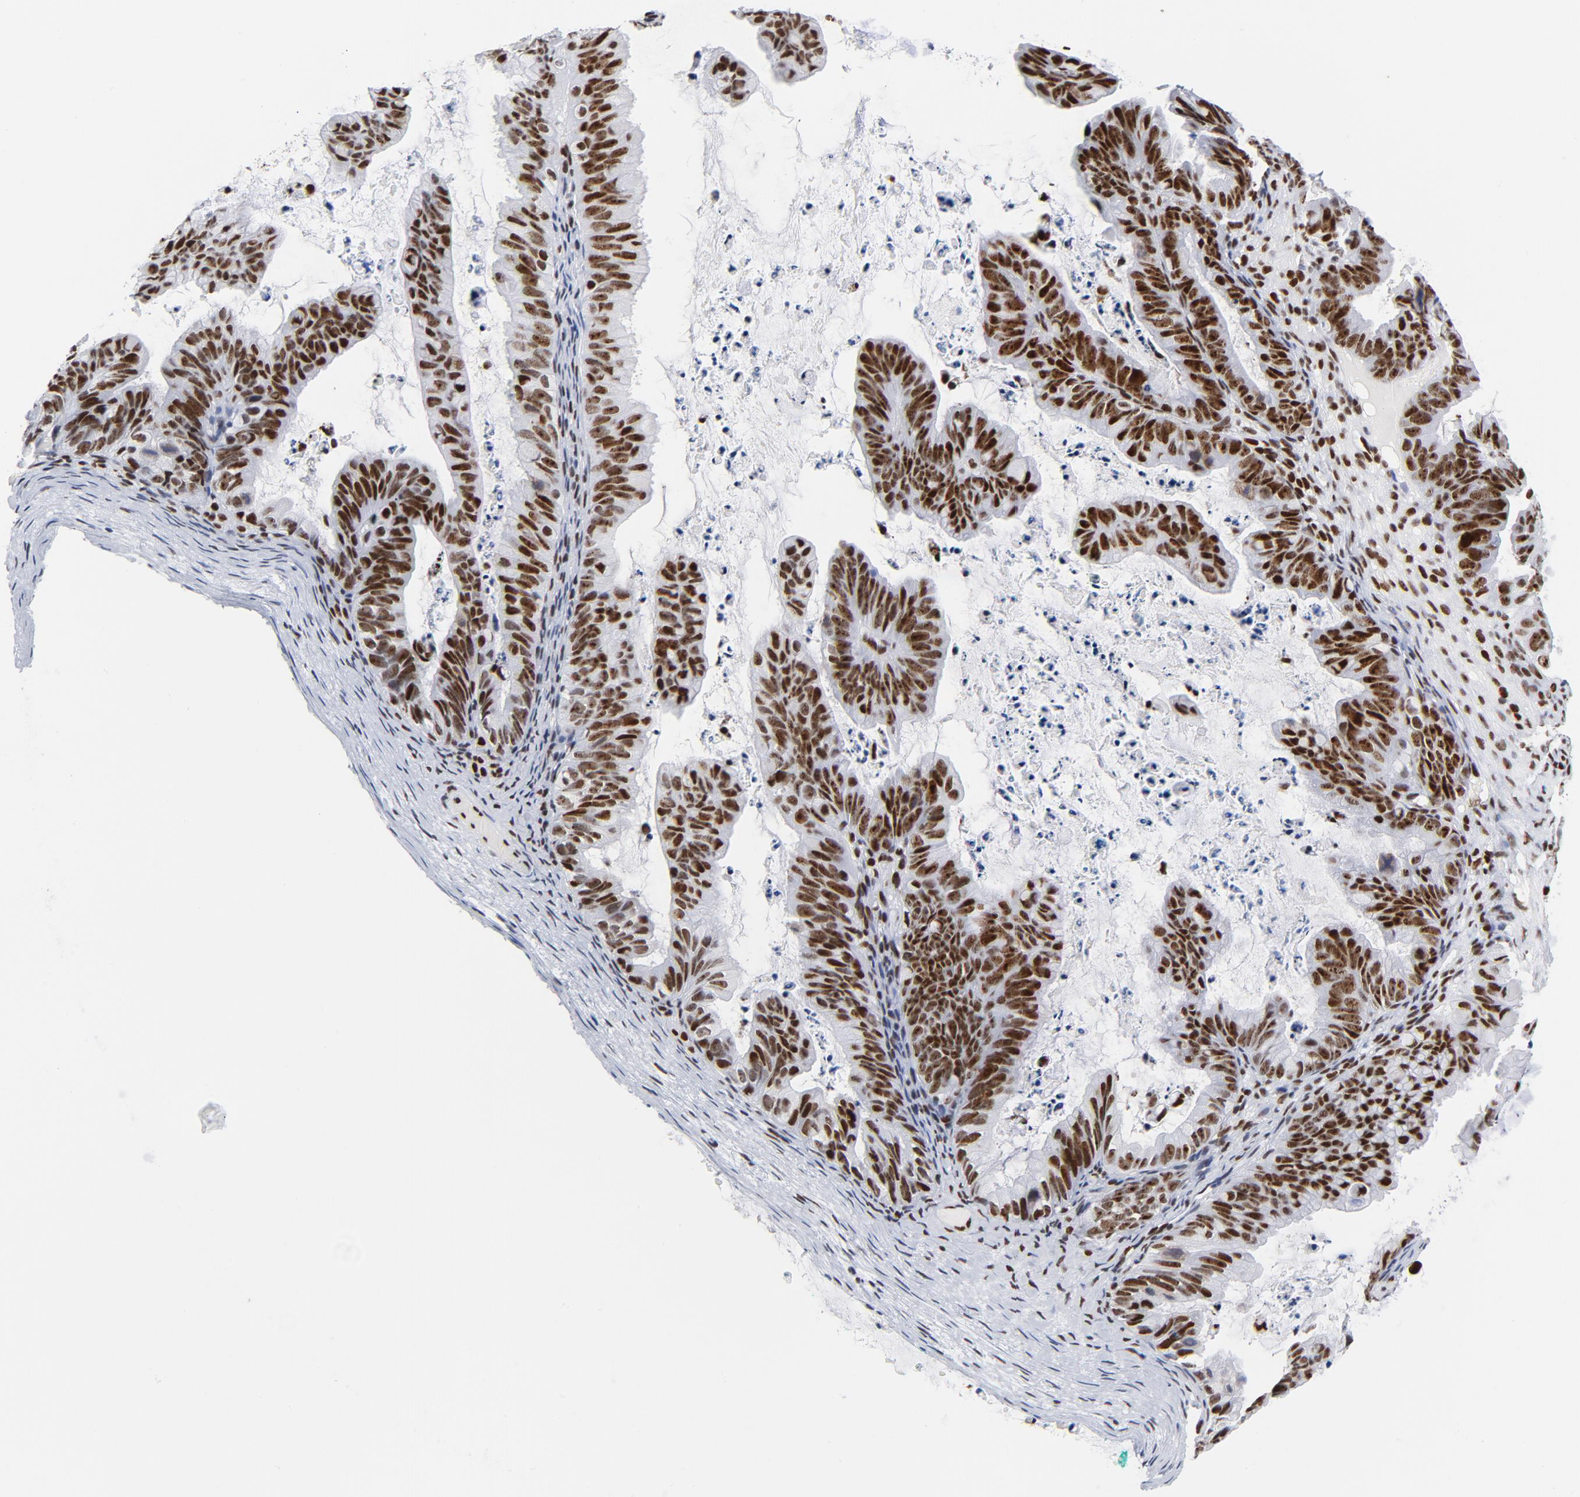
{"staining": {"intensity": "strong", "quantity": ">75%", "location": "nuclear"}, "tissue": "ovarian cancer", "cell_type": "Tumor cells", "image_type": "cancer", "snomed": [{"axis": "morphology", "description": "Cystadenocarcinoma, mucinous, NOS"}, {"axis": "topography", "description": "Ovary"}], "caption": "This photomicrograph exhibits immunohistochemistry staining of mucinous cystadenocarcinoma (ovarian), with high strong nuclear expression in about >75% of tumor cells.", "gene": "XRCC5", "patient": {"sex": "female", "age": 36}}